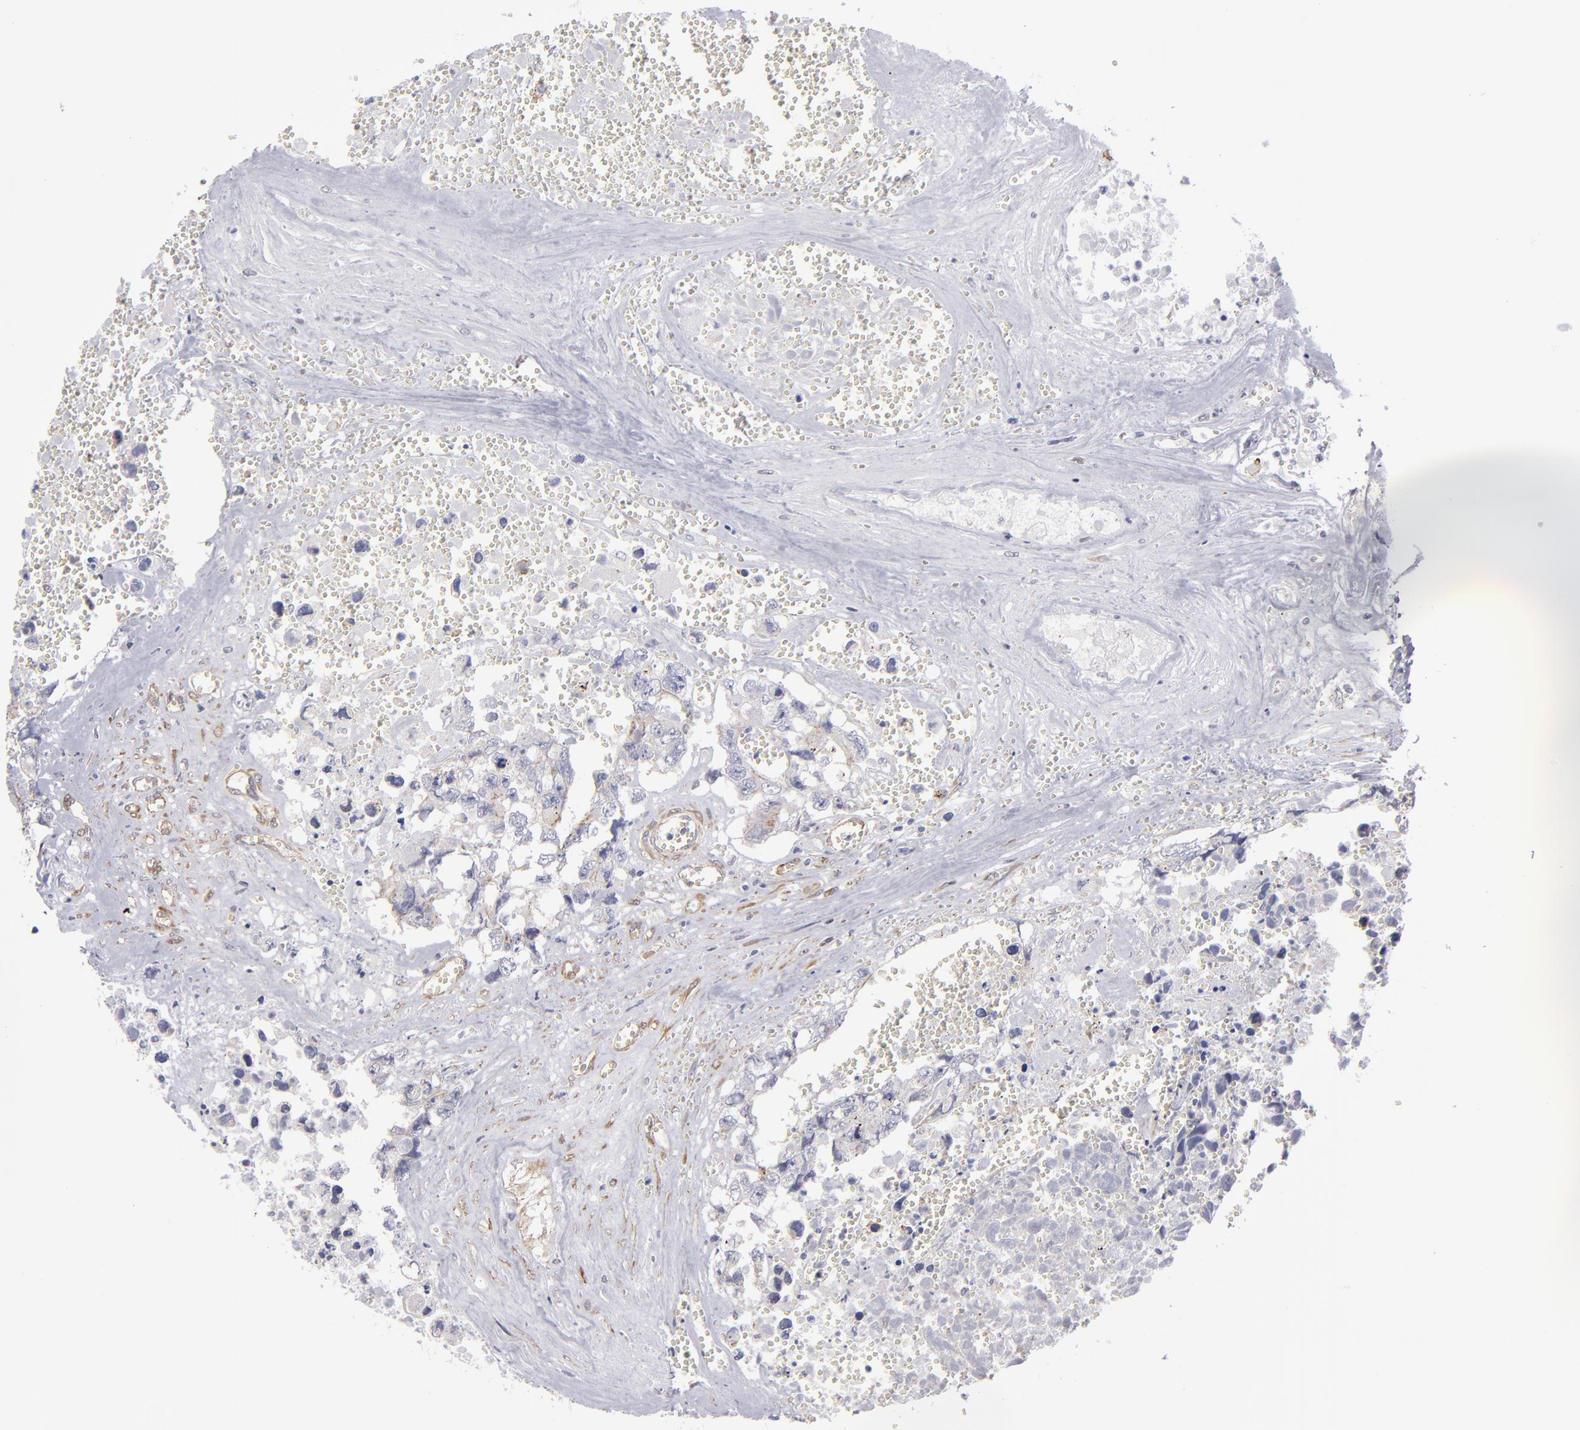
{"staining": {"intensity": "weak", "quantity": "25%-75%", "location": "cytoplasmic/membranous"}, "tissue": "testis cancer", "cell_type": "Tumor cells", "image_type": "cancer", "snomed": [{"axis": "morphology", "description": "Carcinoma, Embryonal, NOS"}, {"axis": "topography", "description": "Testis"}], "caption": "This micrograph demonstrates immunohistochemistry (IHC) staining of embryonal carcinoma (testis), with low weak cytoplasmic/membranous staining in about 25%-75% of tumor cells.", "gene": "NDRG2", "patient": {"sex": "male", "age": 31}}